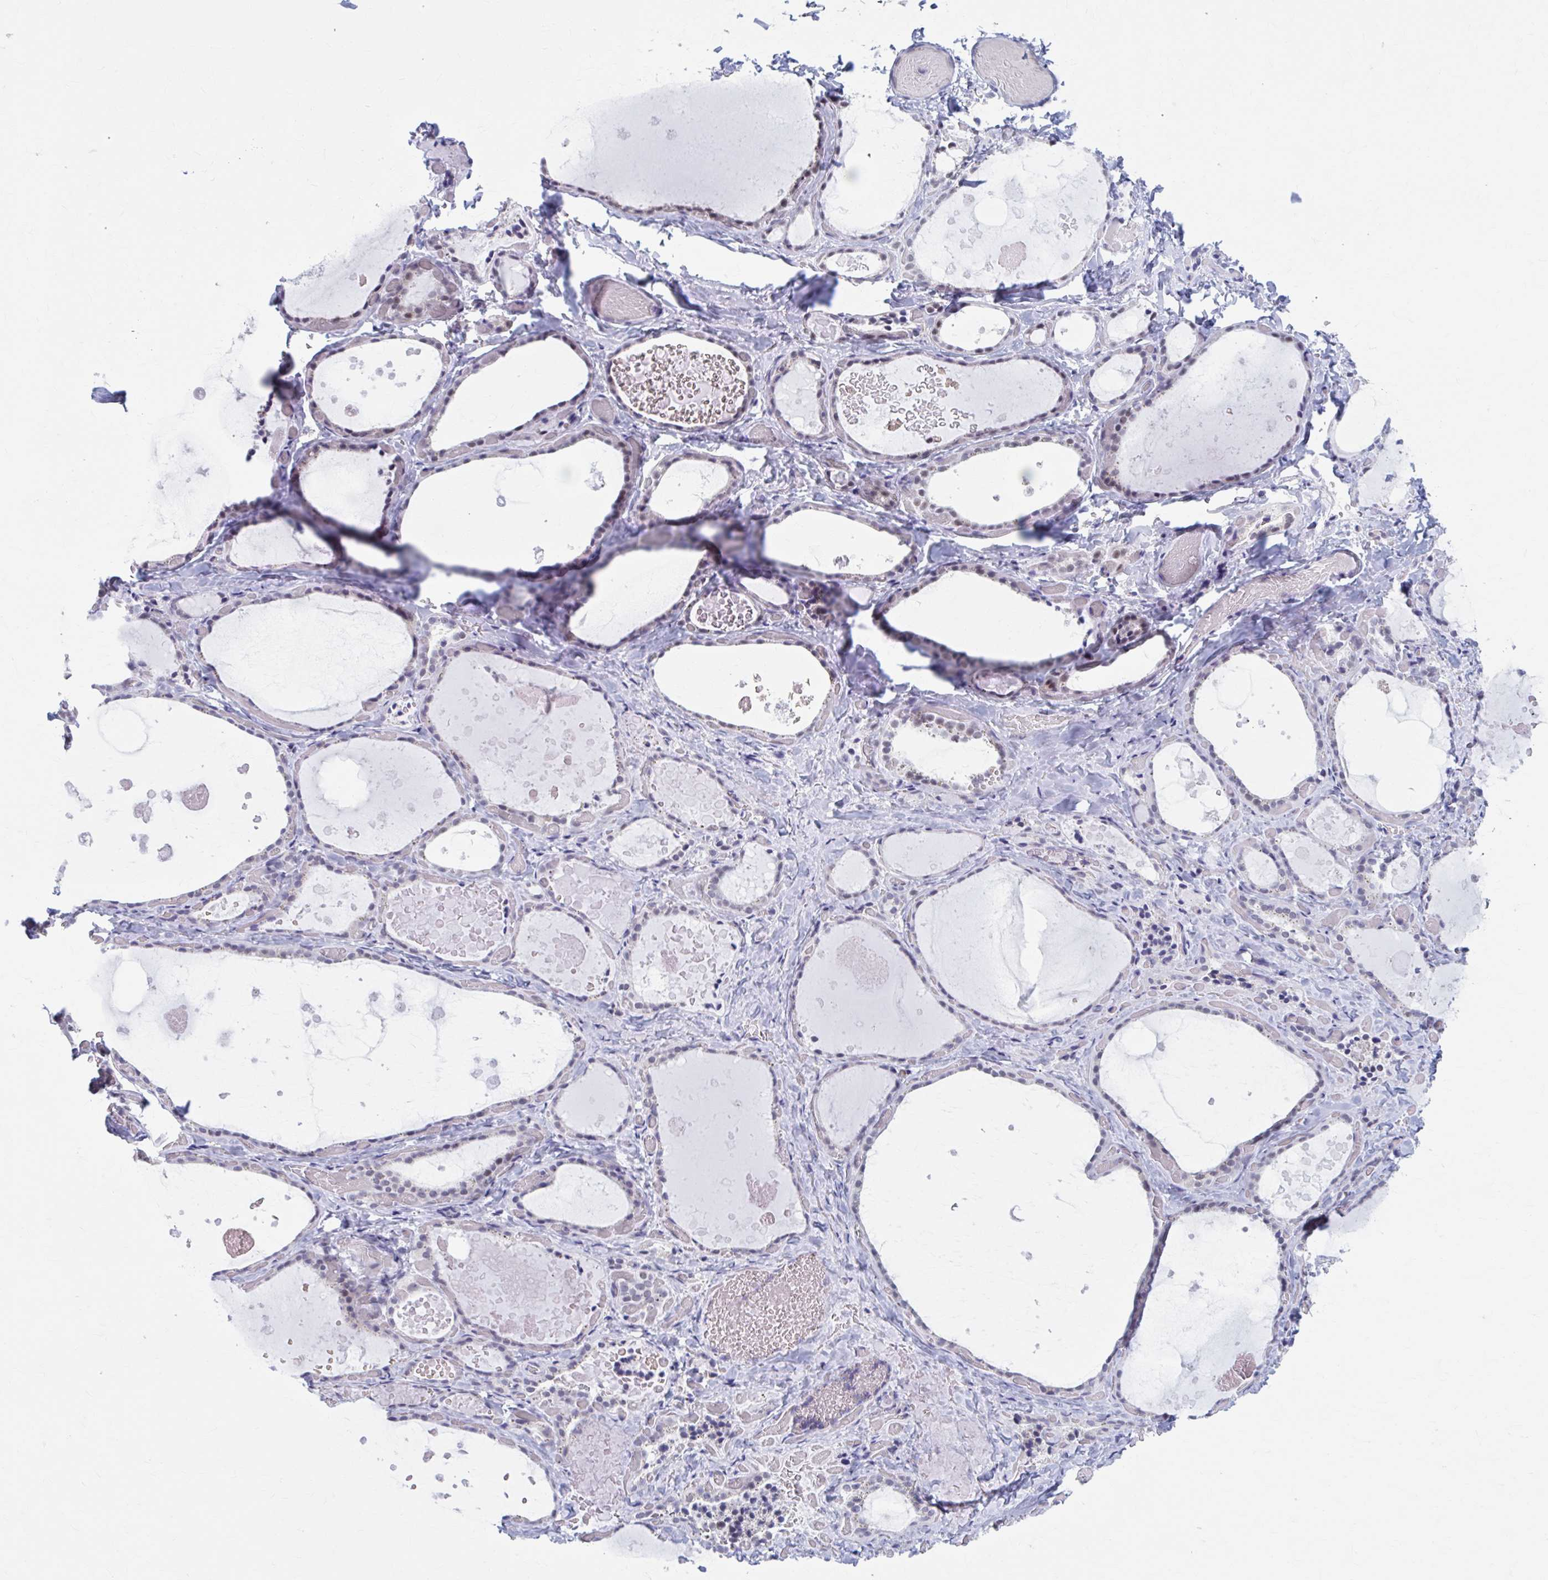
{"staining": {"intensity": "negative", "quantity": "none", "location": "none"}, "tissue": "thyroid gland", "cell_type": "Glandular cells", "image_type": "normal", "snomed": [{"axis": "morphology", "description": "Normal tissue, NOS"}, {"axis": "topography", "description": "Thyroid gland"}], "caption": "The photomicrograph demonstrates no significant staining in glandular cells of thyroid gland.", "gene": "CCDC105", "patient": {"sex": "female", "age": 56}}